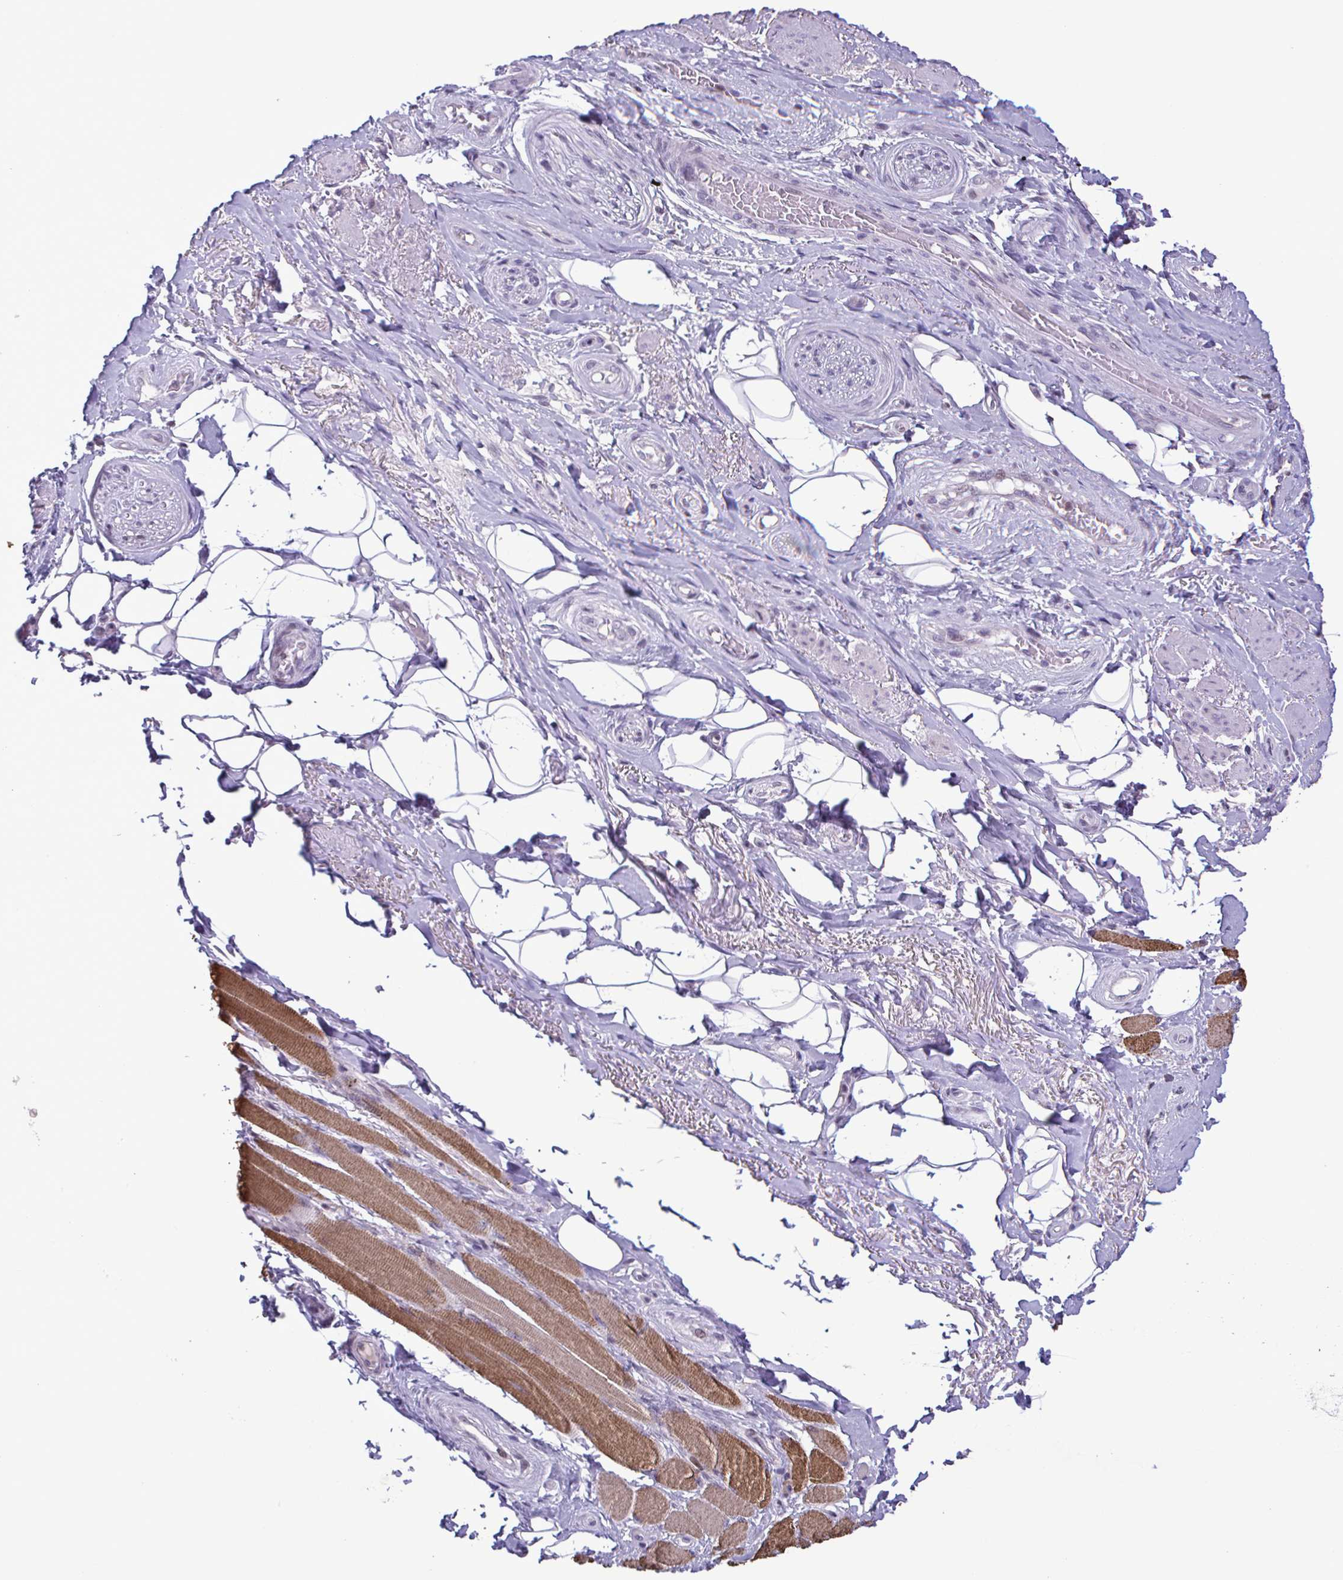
{"staining": {"intensity": "negative", "quantity": "none", "location": "none"}, "tissue": "adipose tissue", "cell_type": "Adipocytes", "image_type": "normal", "snomed": [{"axis": "morphology", "description": "Normal tissue, NOS"}, {"axis": "topography", "description": "Anal"}, {"axis": "topography", "description": "Peripheral nerve tissue"}], "caption": "Histopathology image shows no protein positivity in adipocytes of benign adipose tissue. (DAB immunohistochemistry visualized using brightfield microscopy, high magnification).", "gene": "IRF1", "patient": {"sex": "male", "age": 53}}